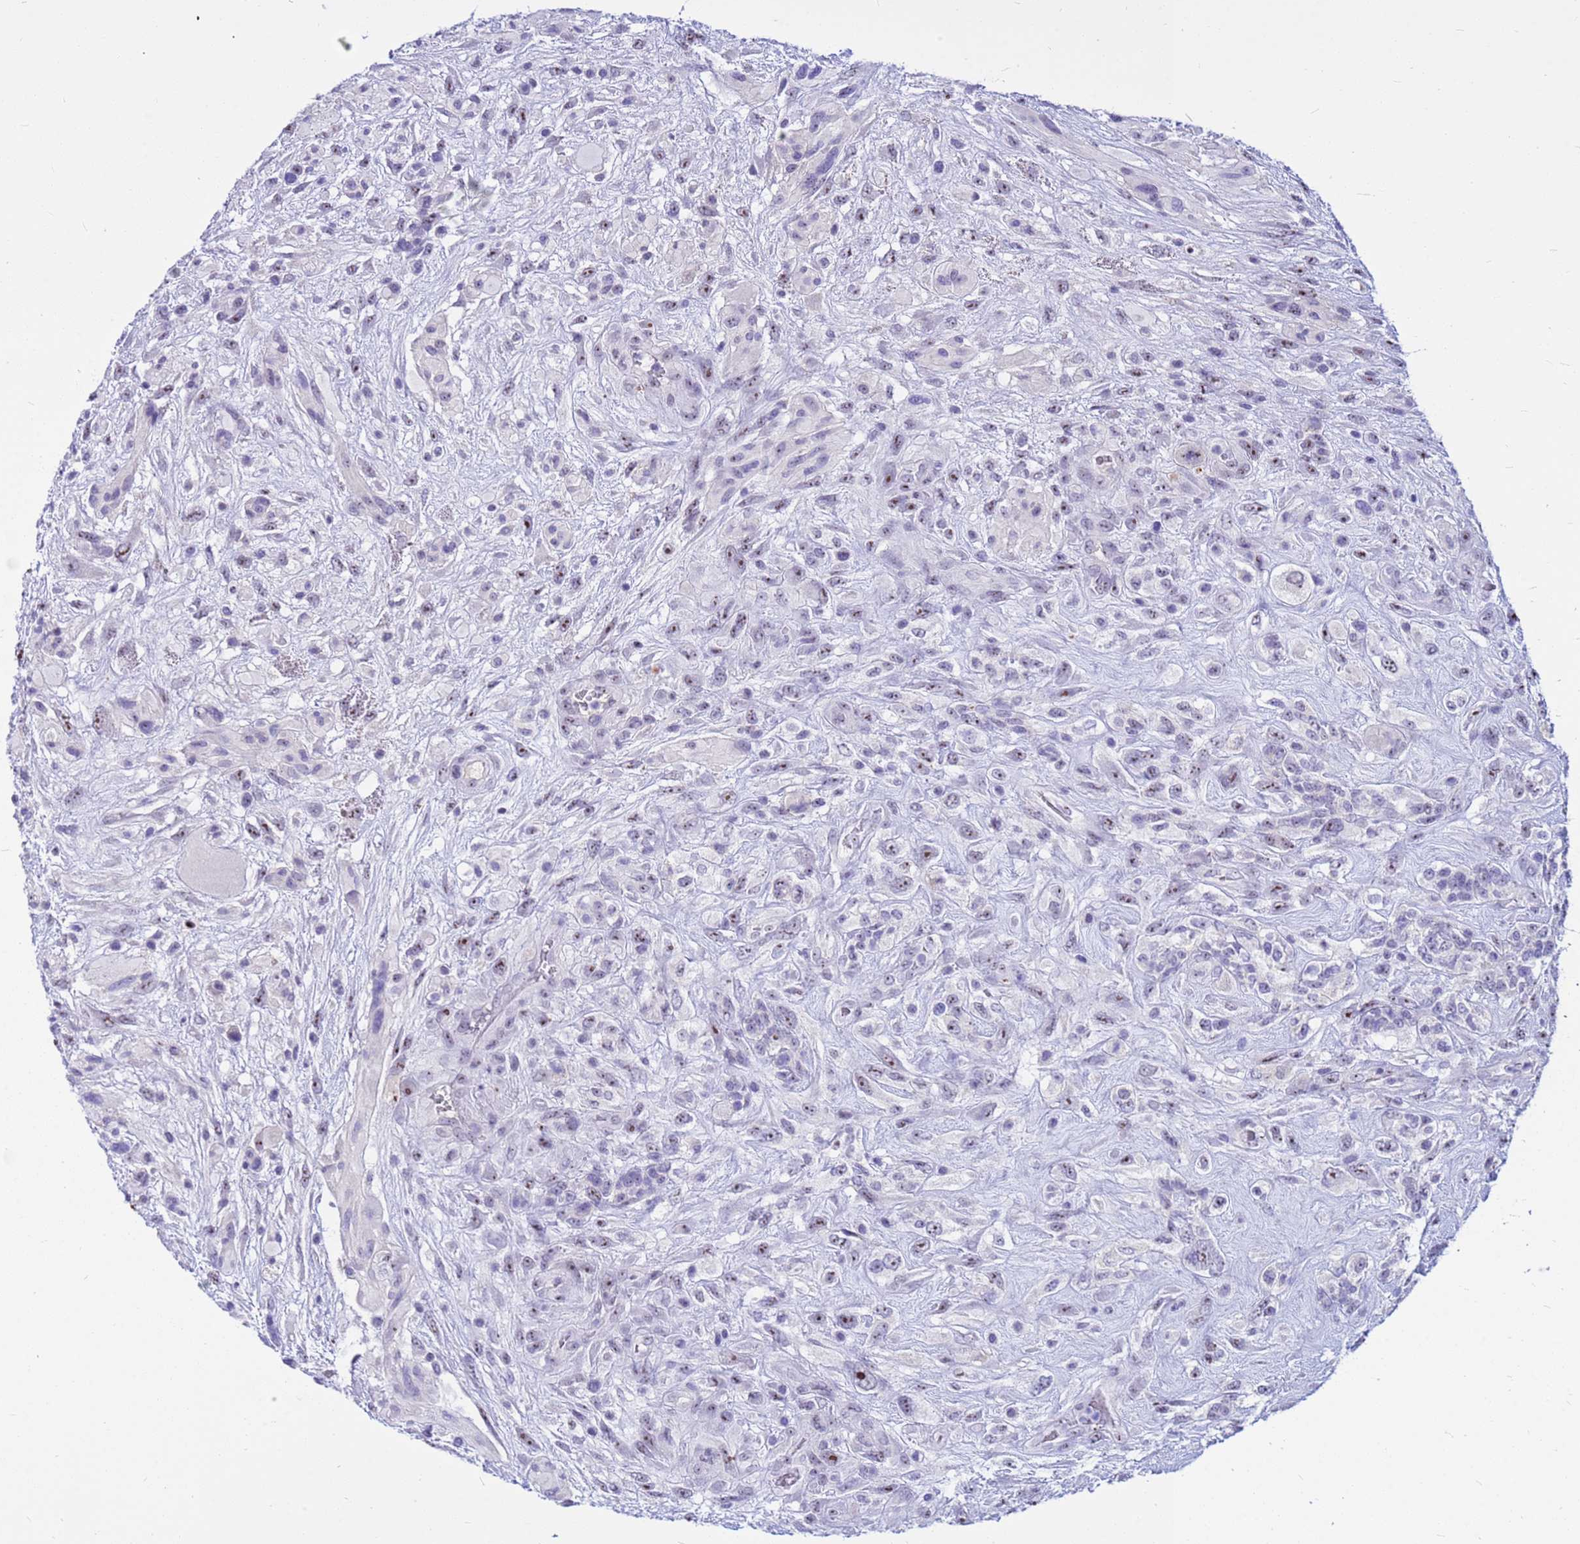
{"staining": {"intensity": "weak", "quantity": "25%-75%", "location": "nuclear"}, "tissue": "glioma", "cell_type": "Tumor cells", "image_type": "cancer", "snomed": [{"axis": "morphology", "description": "Glioma, malignant, High grade"}, {"axis": "topography", "description": "Brain"}], "caption": "The histopathology image displays a brown stain indicating the presence of a protein in the nuclear of tumor cells in high-grade glioma (malignant).", "gene": "DMRTC2", "patient": {"sex": "male", "age": 61}}